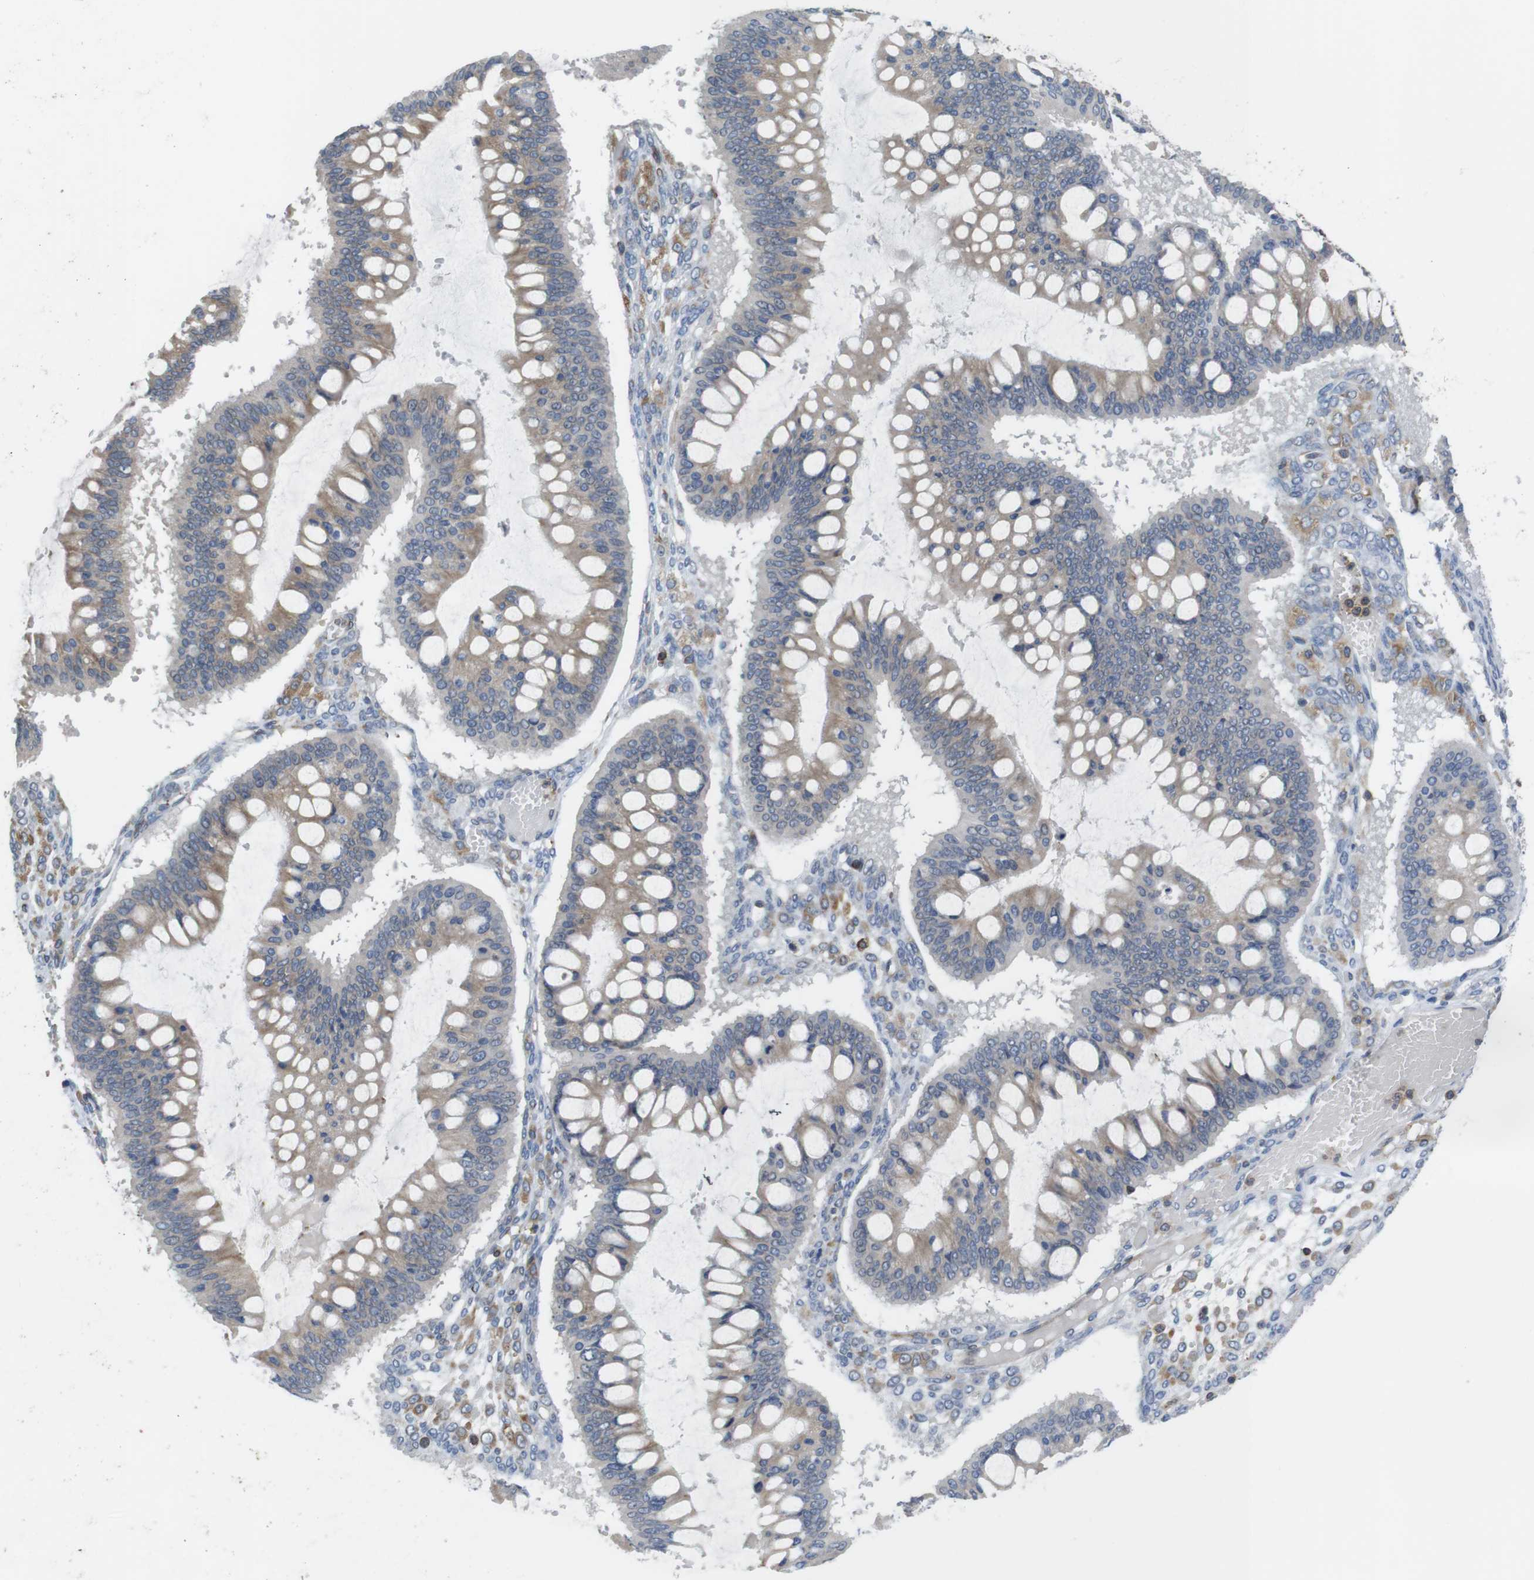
{"staining": {"intensity": "weak", "quantity": ">75%", "location": "cytoplasmic/membranous"}, "tissue": "ovarian cancer", "cell_type": "Tumor cells", "image_type": "cancer", "snomed": [{"axis": "morphology", "description": "Cystadenocarcinoma, mucinous, NOS"}, {"axis": "topography", "description": "Ovary"}], "caption": "A histopathology image of human ovarian cancer (mucinous cystadenocarcinoma) stained for a protein shows weak cytoplasmic/membranous brown staining in tumor cells.", "gene": "ARL6IP5", "patient": {"sex": "female", "age": 73}}